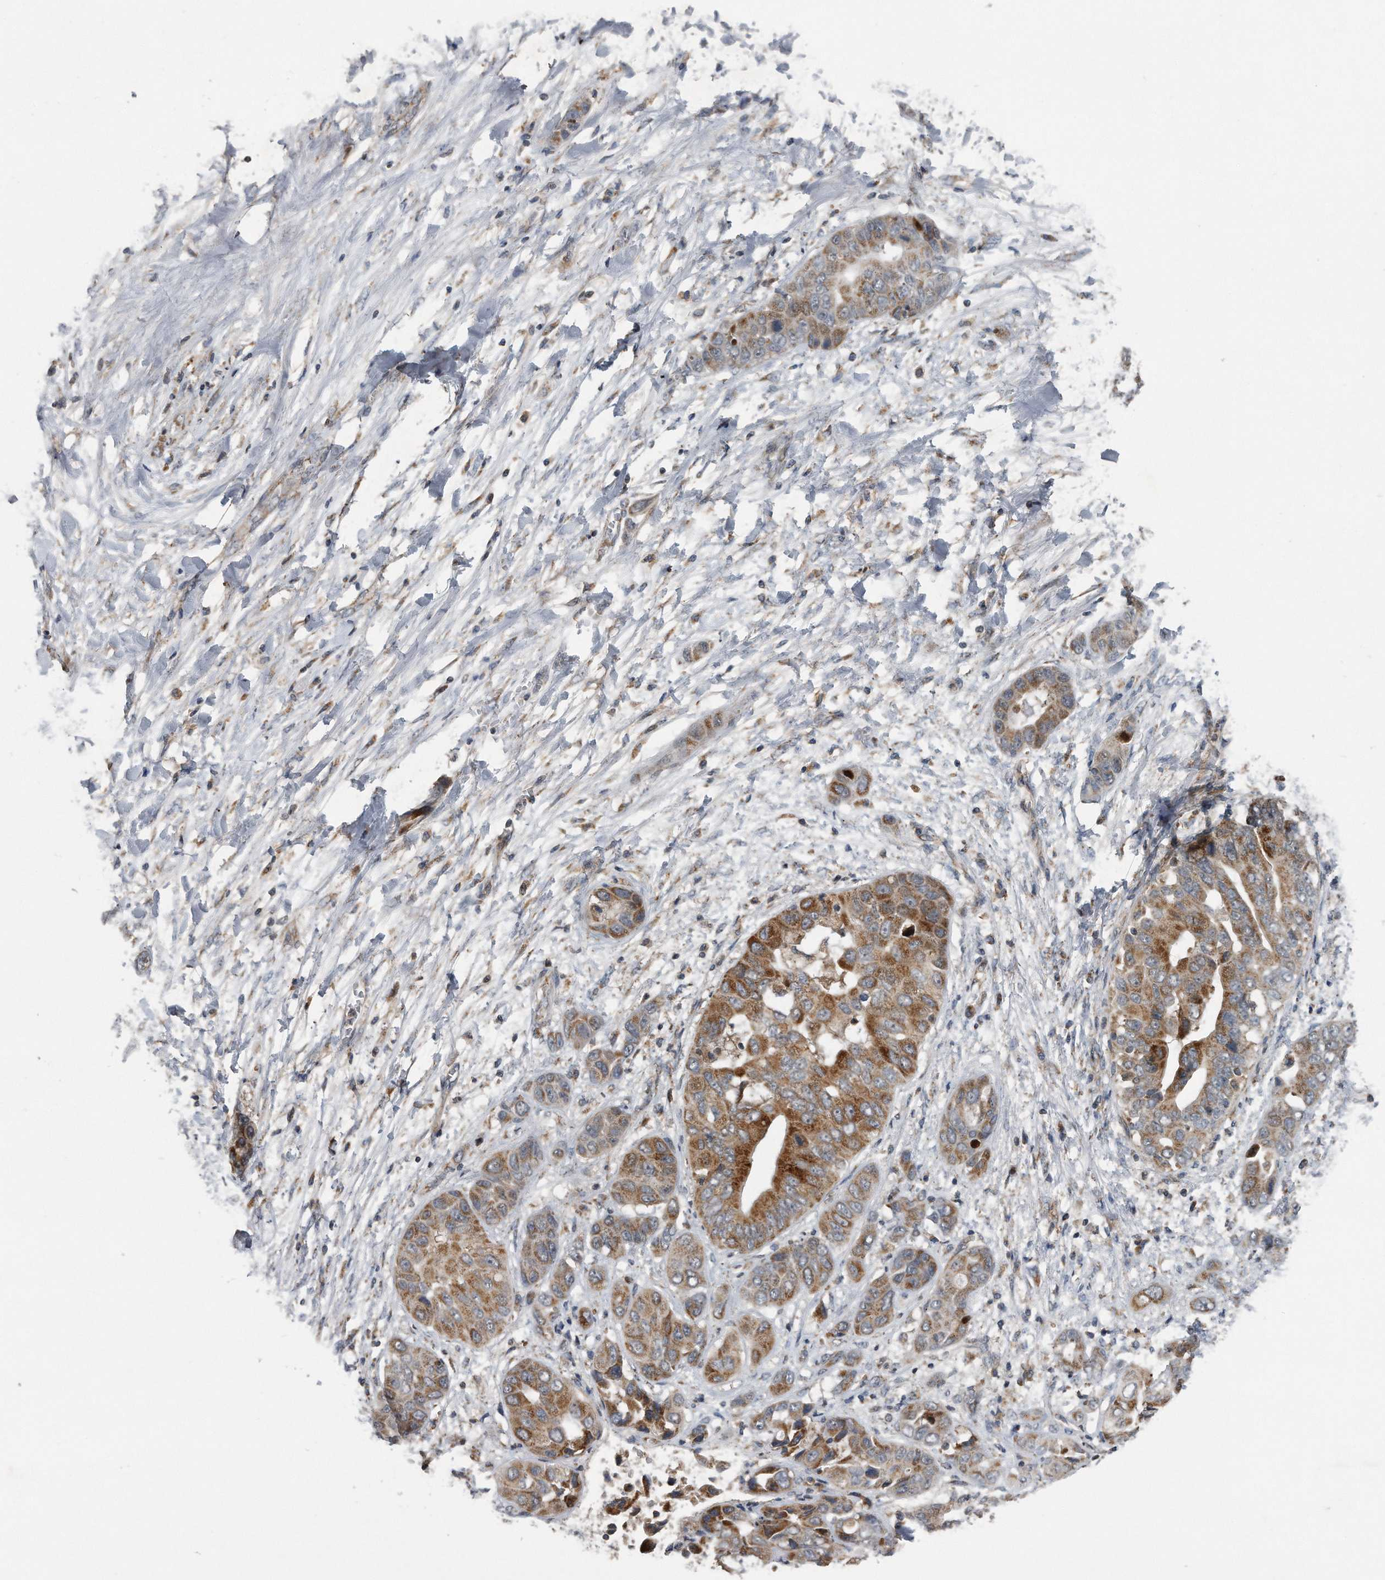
{"staining": {"intensity": "moderate", "quantity": ">75%", "location": "cytoplasmic/membranous"}, "tissue": "liver cancer", "cell_type": "Tumor cells", "image_type": "cancer", "snomed": [{"axis": "morphology", "description": "Cholangiocarcinoma"}, {"axis": "topography", "description": "Liver"}], "caption": "Tumor cells reveal medium levels of moderate cytoplasmic/membranous staining in approximately >75% of cells in human cholangiocarcinoma (liver). Using DAB (3,3'-diaminobenzidine) (brown) and hematoxylin (blue) stains, captured at high magnification using brightfield microscopy.", "gene": "LYRM4", "patient": {"sex": "female", "age": 52}}